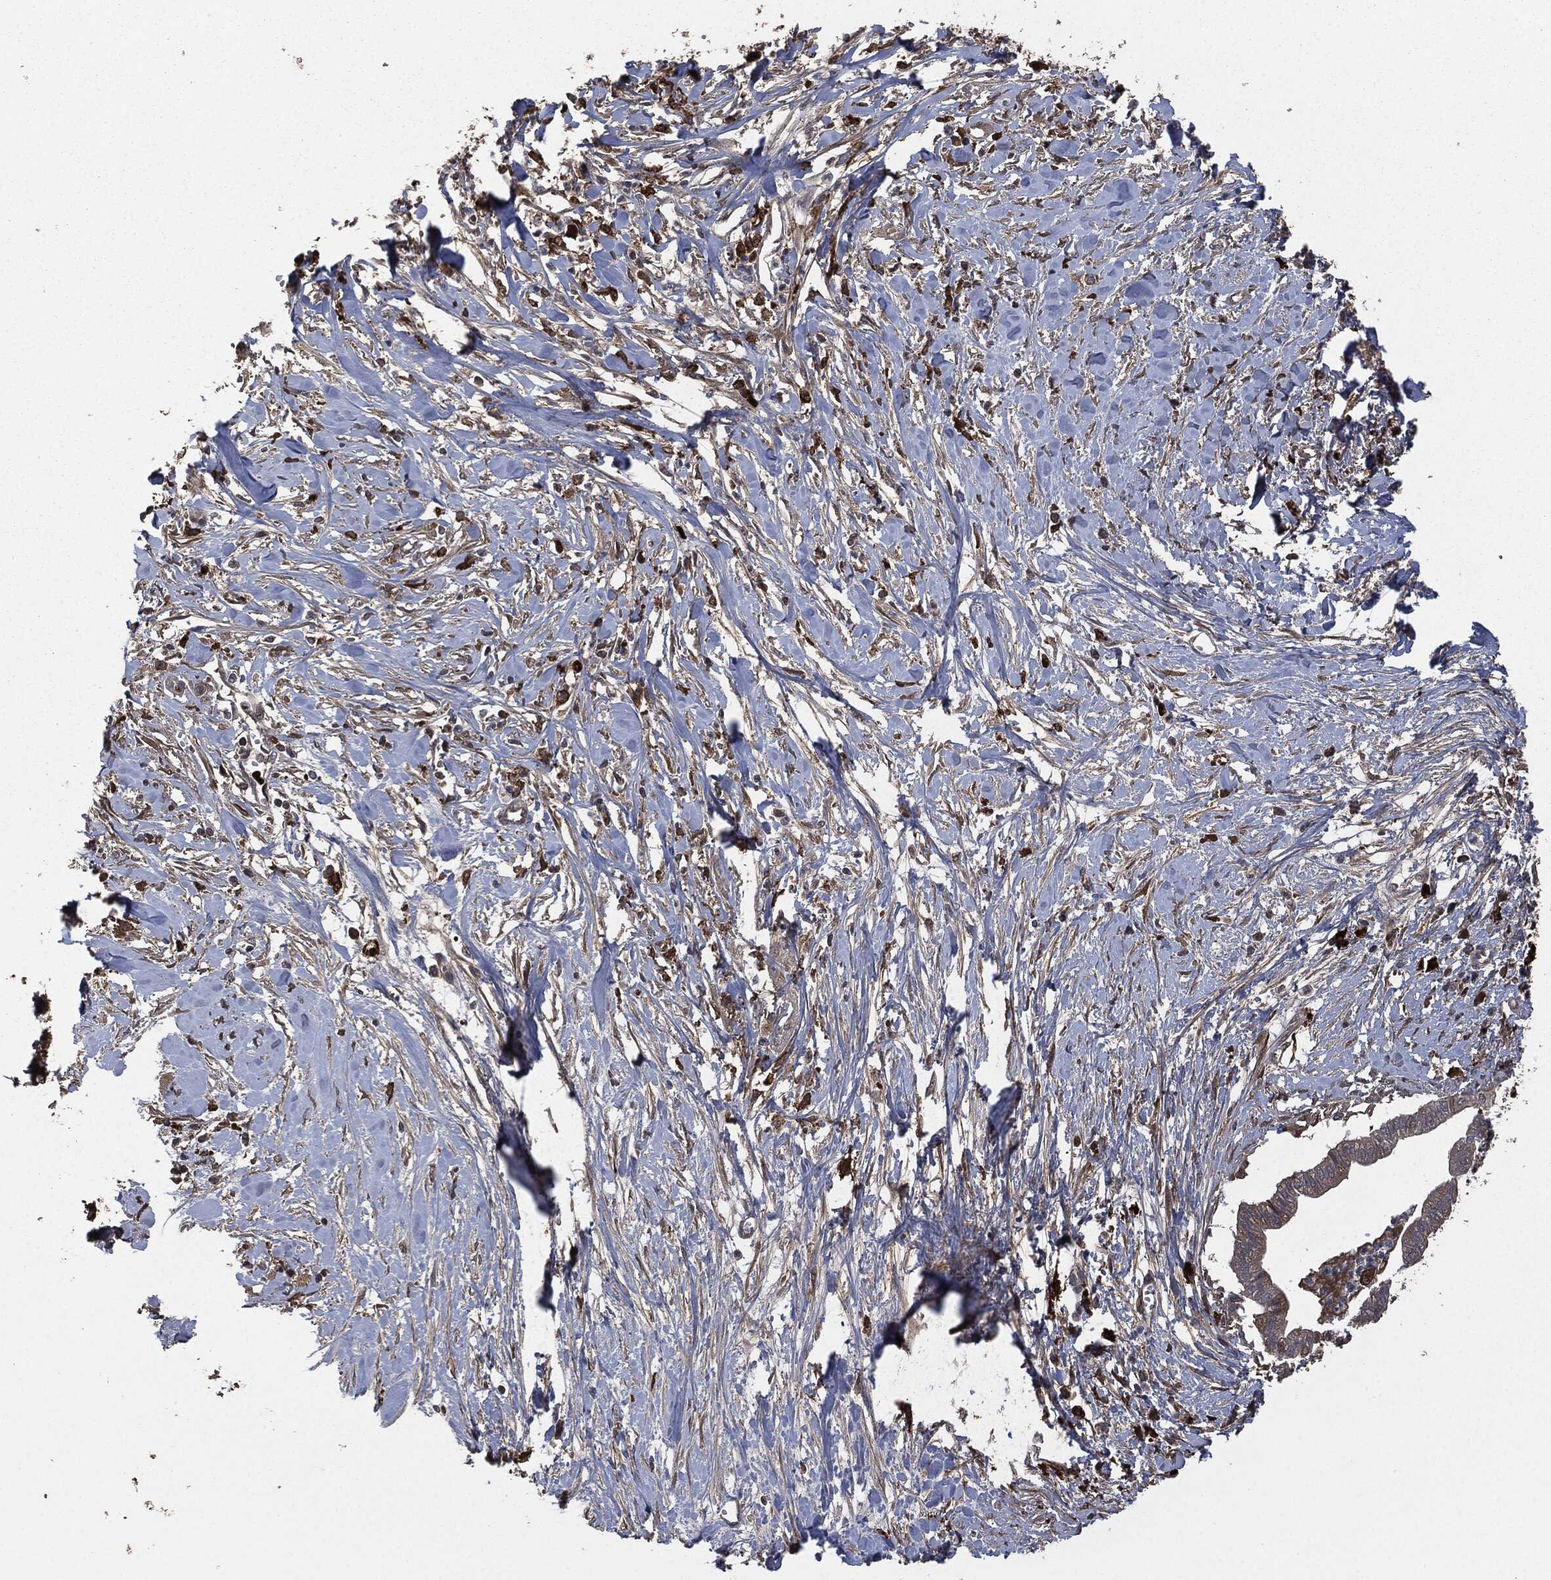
{"staining": {"intensity": "negative", "quantity": "none", "location": "none"}, "tissue": "pancreatic cancer", "cell_type": "Tumor cells", "image_type": "cancer", "snomed": [{"axis": "morphology", "description": "Normal tissue, NOS"}, {"axis": "morphology", "description": "Adenocarcinoma, NOS"}, {"axis": "topography", "description": "Pancreas"}], "caption": "Tumor cells show no significant protein expression in pancreatic cancer.", "gene": "CRABP2", "patient": {"sex": "female", "age": 58}}